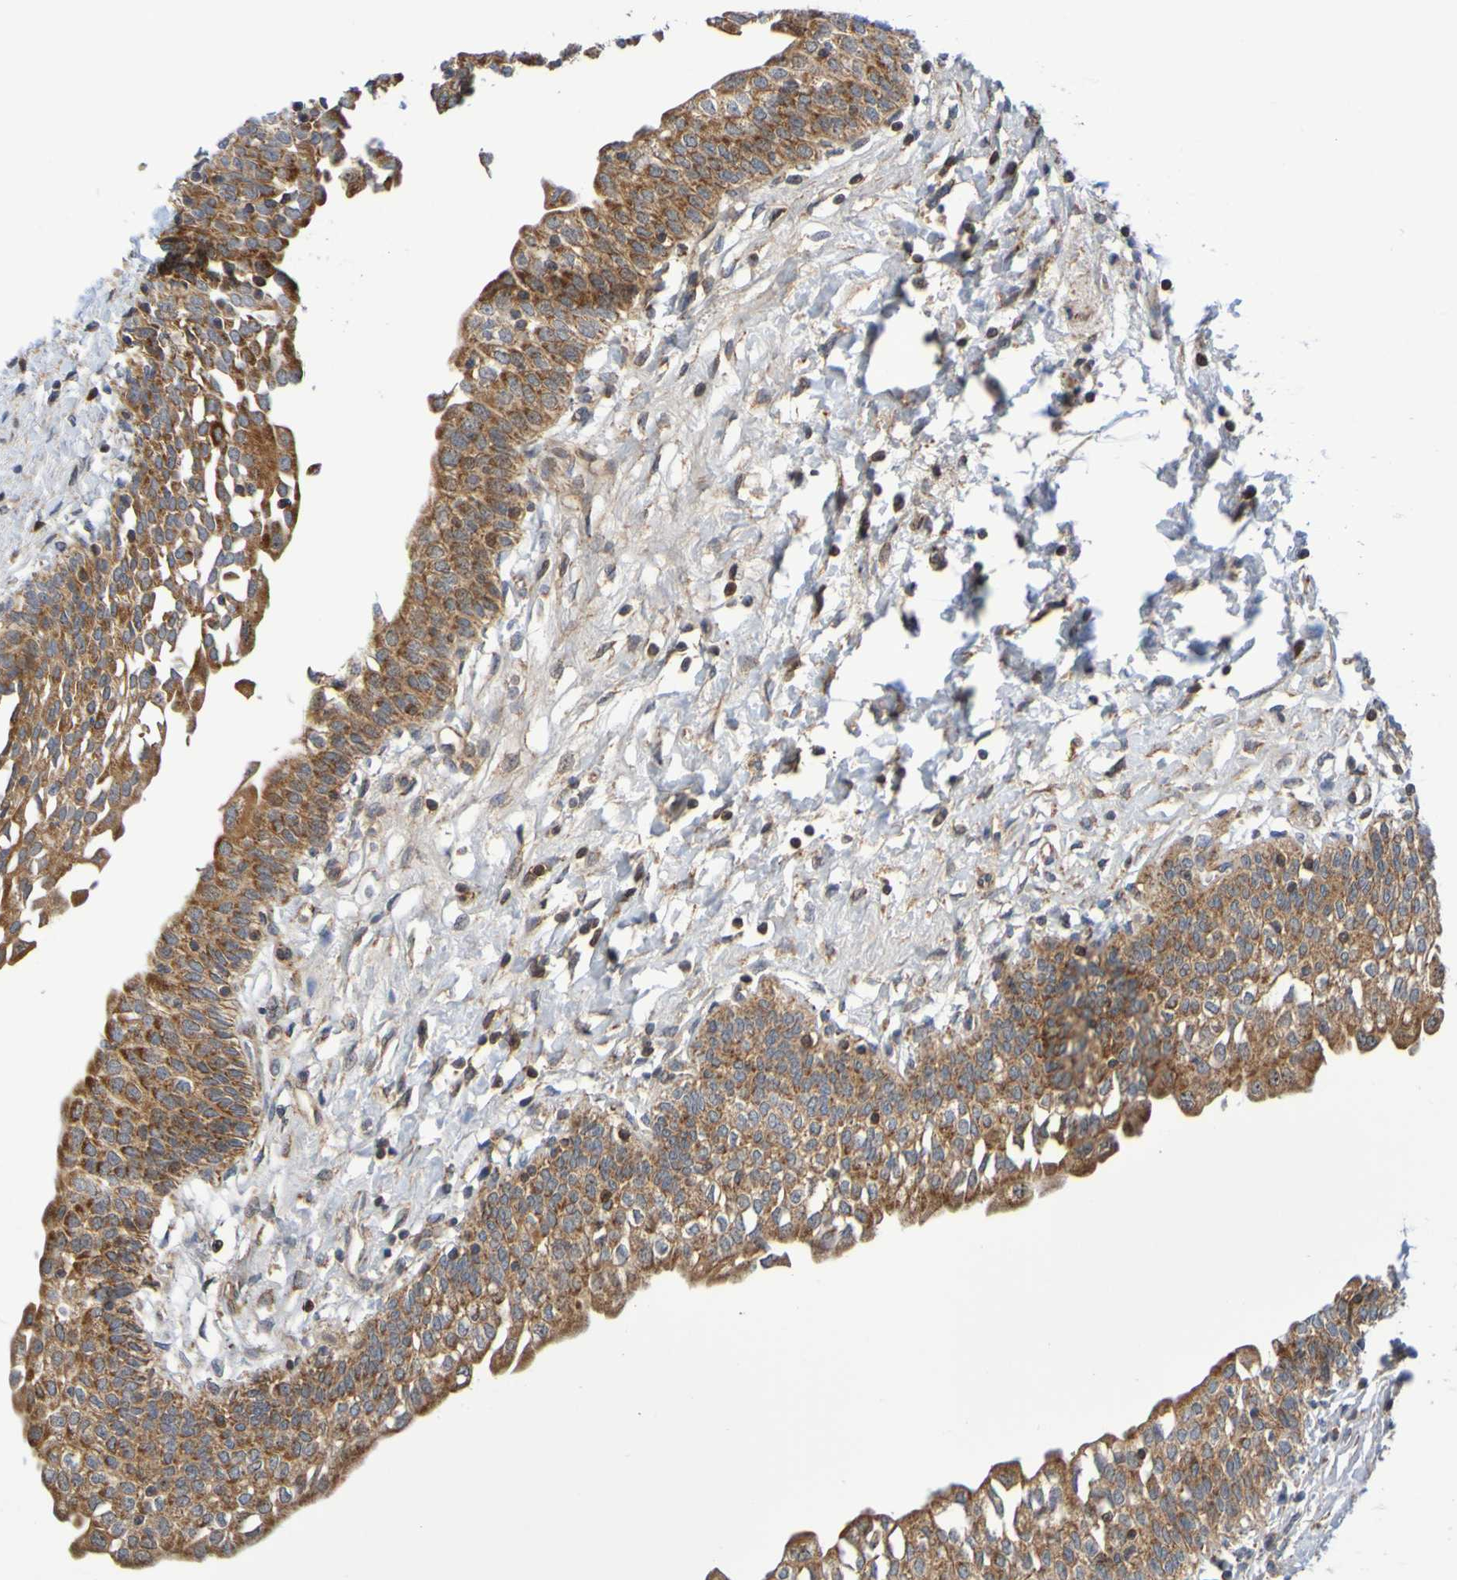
{"staining": {"intensity": "strong", "quantity": ">75%", "location": "cytoplasmic/membranous"}, "tissue": "urinary bladder", "cell_type": "Urothelial cells", "image_type": "normal", "snomed": [{"axis": "morphology", "description": "Normal tissue, NOS"}, {"axis": "topography", "description": "Urinary bladder"}], "caption": "Urinary bladder was stained to show a protein in brown. There is high levels of strong cytoplasmic/membranous expression in about >75% of urothelial cells. (DAB (3,3'-diaminobenzidine) IHC with brightfield microscopy, high magnification).", "gene": "CCDC51", "patient": {"sex": "male", "age": 55}}